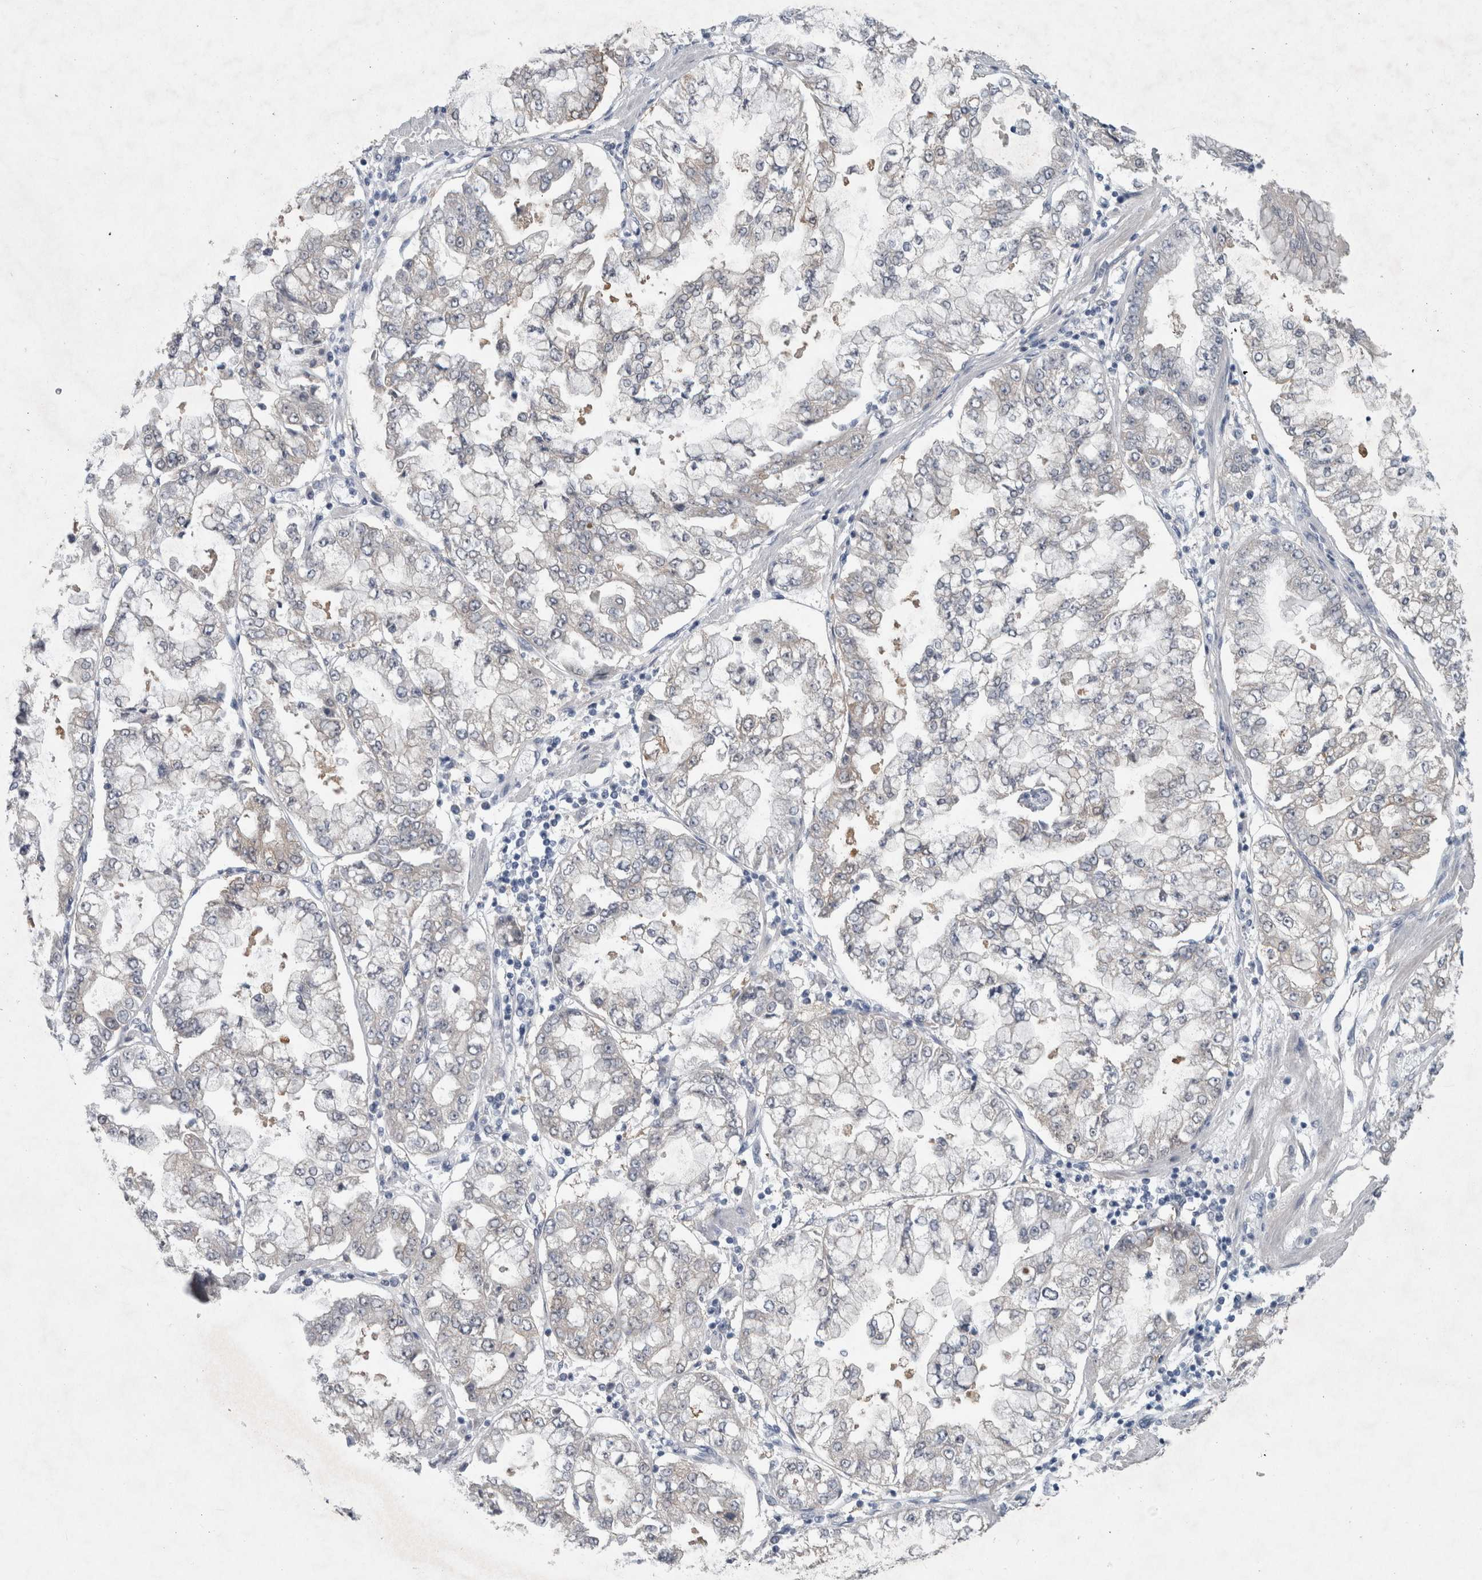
{"staining": {"intensity": "negative", "quantity": "none", "location": "none"}, "tissue": "stomach cancer", "cell_type": "Tumor cells", "image_type": "cancer", "snomed": [{"axis": "morphology", "description": "Adenocarcinoma, NOS"}, {"axis": "topography", "description": "Stomach"}], "caption": "Stomach cancer was stained to show a protein in brown. There is no significant expression in tumor cells.", "gene": "FAM83H", "patient": {"sex": "male", "age": 76}}